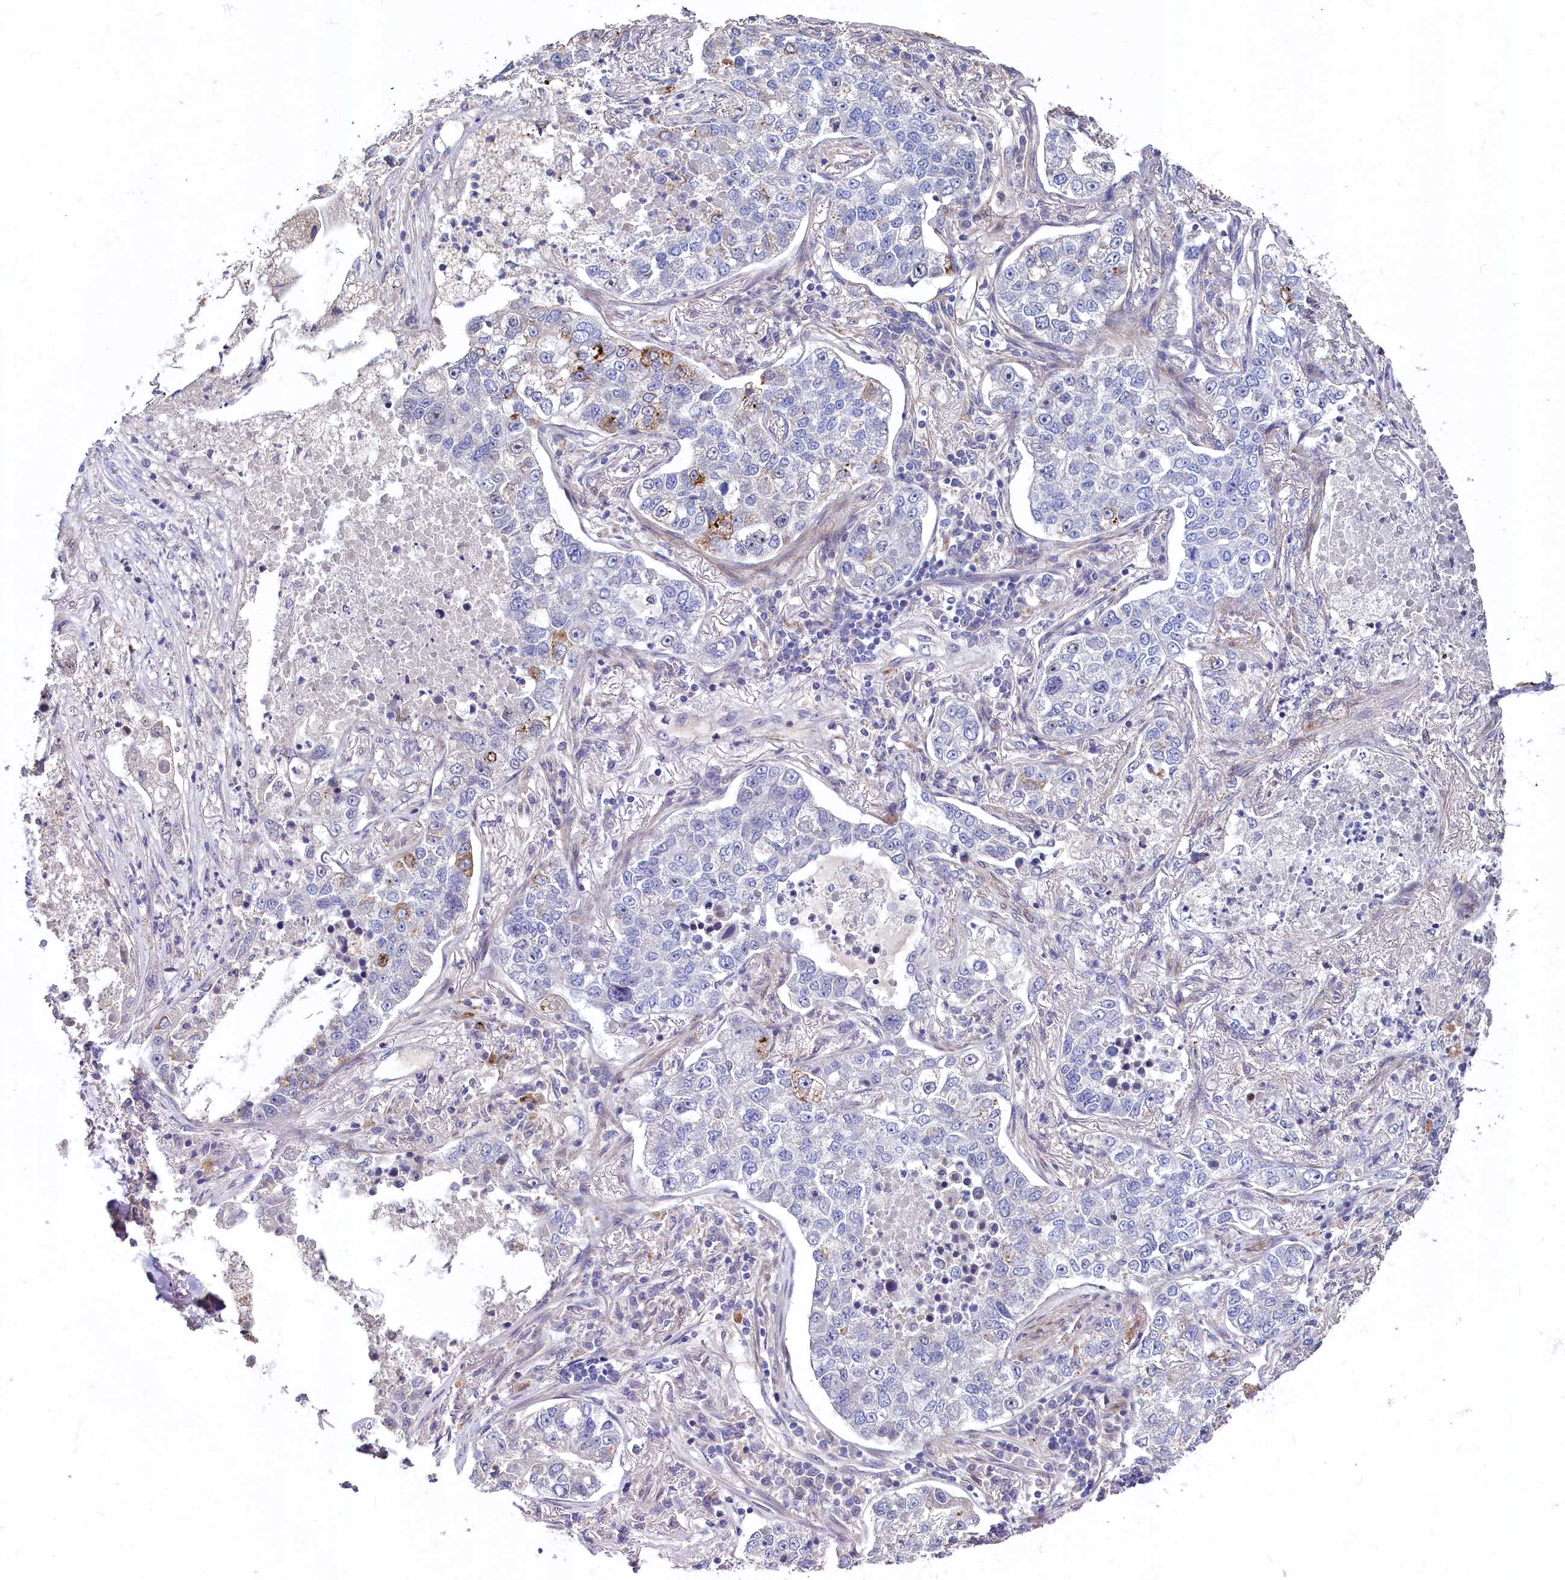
{"staining": {"intensity": "strong", "quantity": "<25%", "location": "cytoplasmic/membranous"}, "tissue": "lung cancer", "cell_type": "Tumor cells", "image_type": "cancer", "snomed": [{"axis": "morphology", "description": "Adenocarcinoma, NOS"}, {"axis": "topography", "description": "Lung"}], "caption": "High-magnification brightfield microscopy of lung cancer (adenocarcinoma) stained with DAB (brown) and counterstained with hematoxylin (blue). tumor cells exhibit strong cytoplasmic/membranous positivity is present in approximately<25% of cells.", "gene": "ASXL3", "patient": {"sex": "male", "age": 49}}